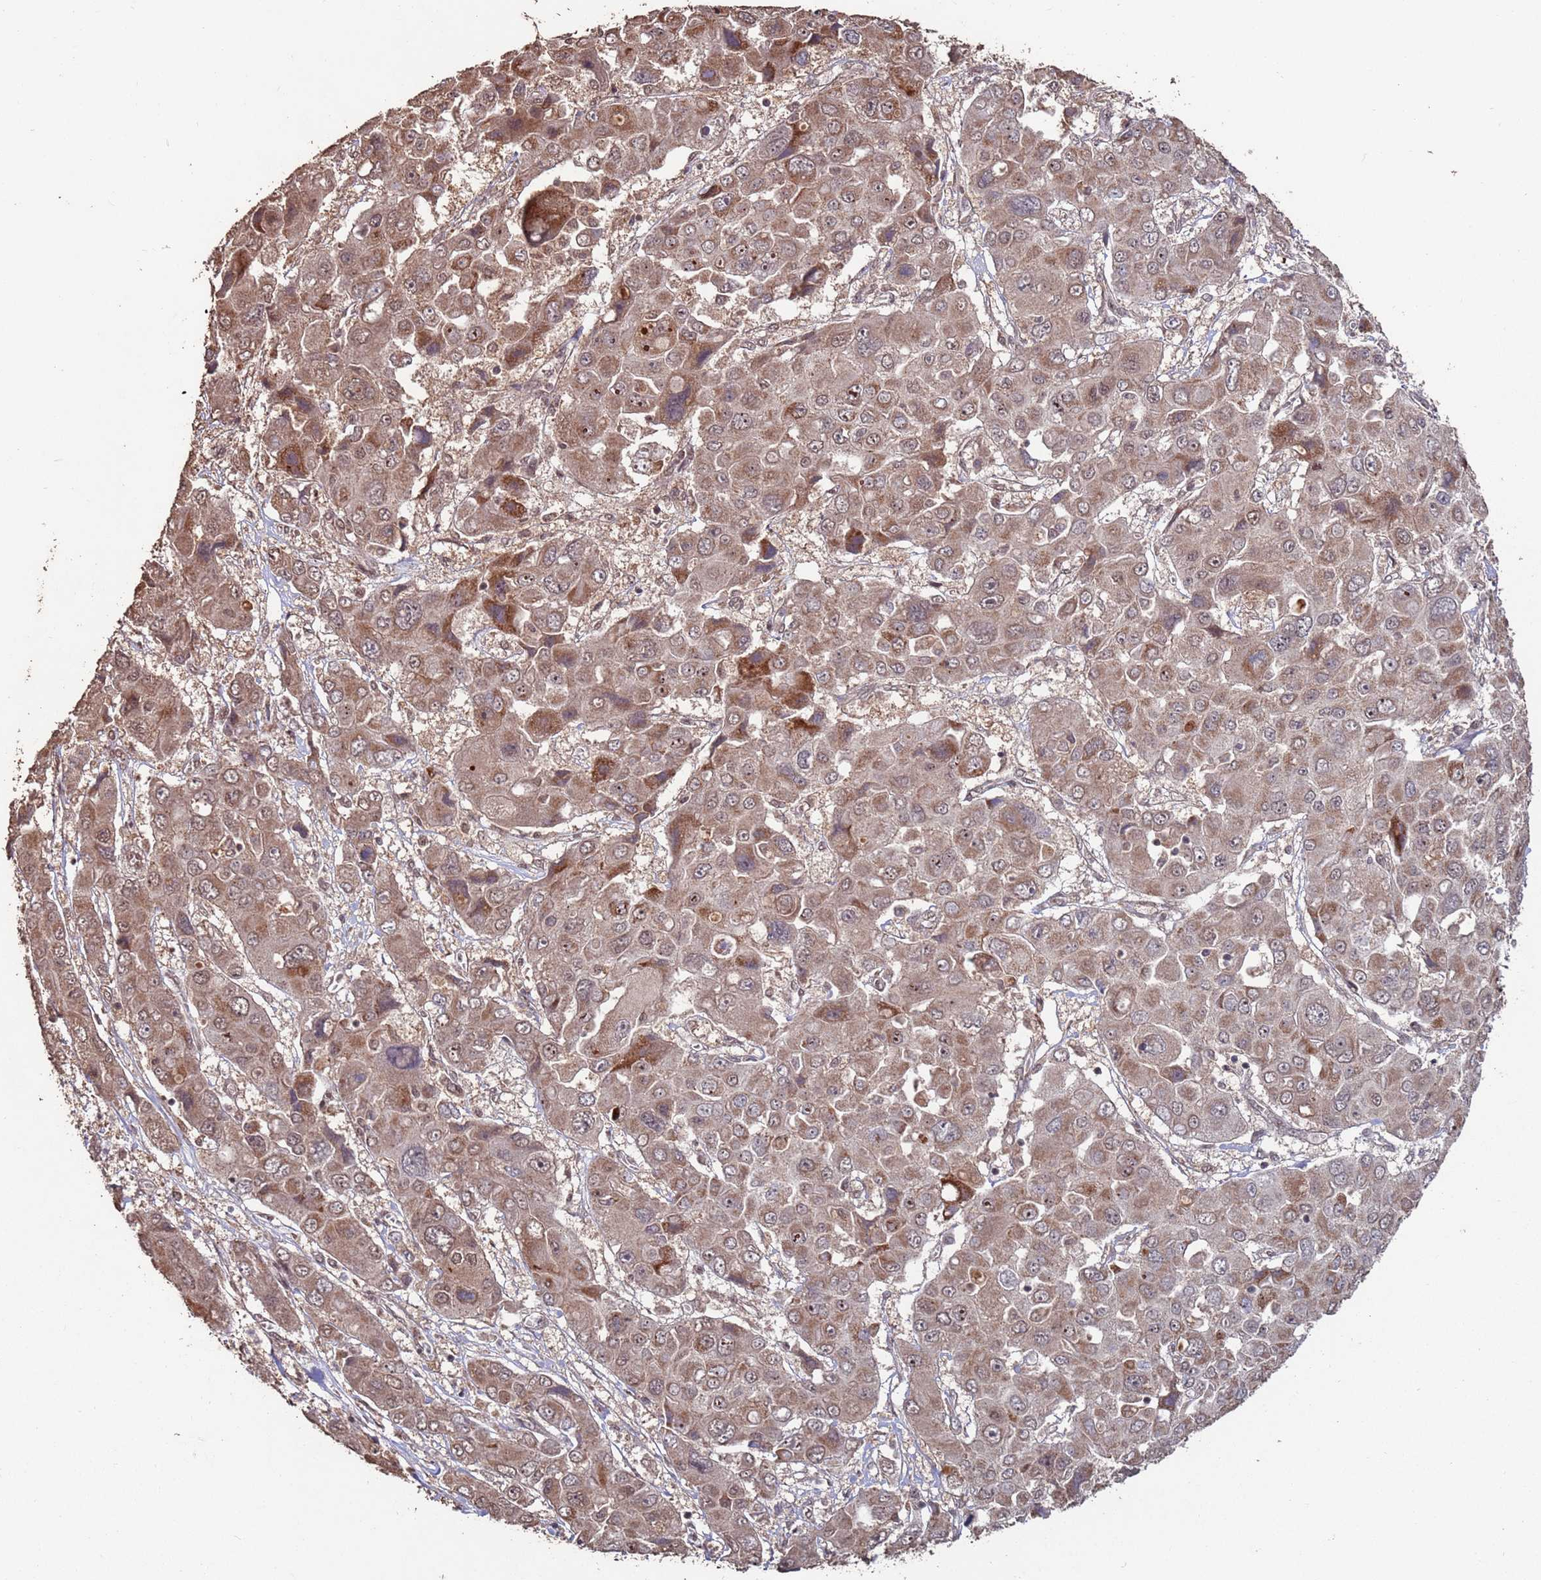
{"staining": {"intensity": "moderate", "quantity": ">75%", "location": "cytoplasmic/membranous"}, "tissue": "liver cancer", "cell_type": "Tumor cells", "image_type": "cancer", "snomed": [{"axis": "morphology", "description": "Cholangiocarcinoma"}, {"axis": "topography", "description": "Liver"}], "caption": "This photomicrograph displays immunohistochemistry (IHC) staining of human cholangiocarcinoma (liver), with medium moderate cytoplasmic/membranous staining in about >75% of tumor cells.", "gene": "PRR7", "patient": {"sex": "male", "age": 67}}